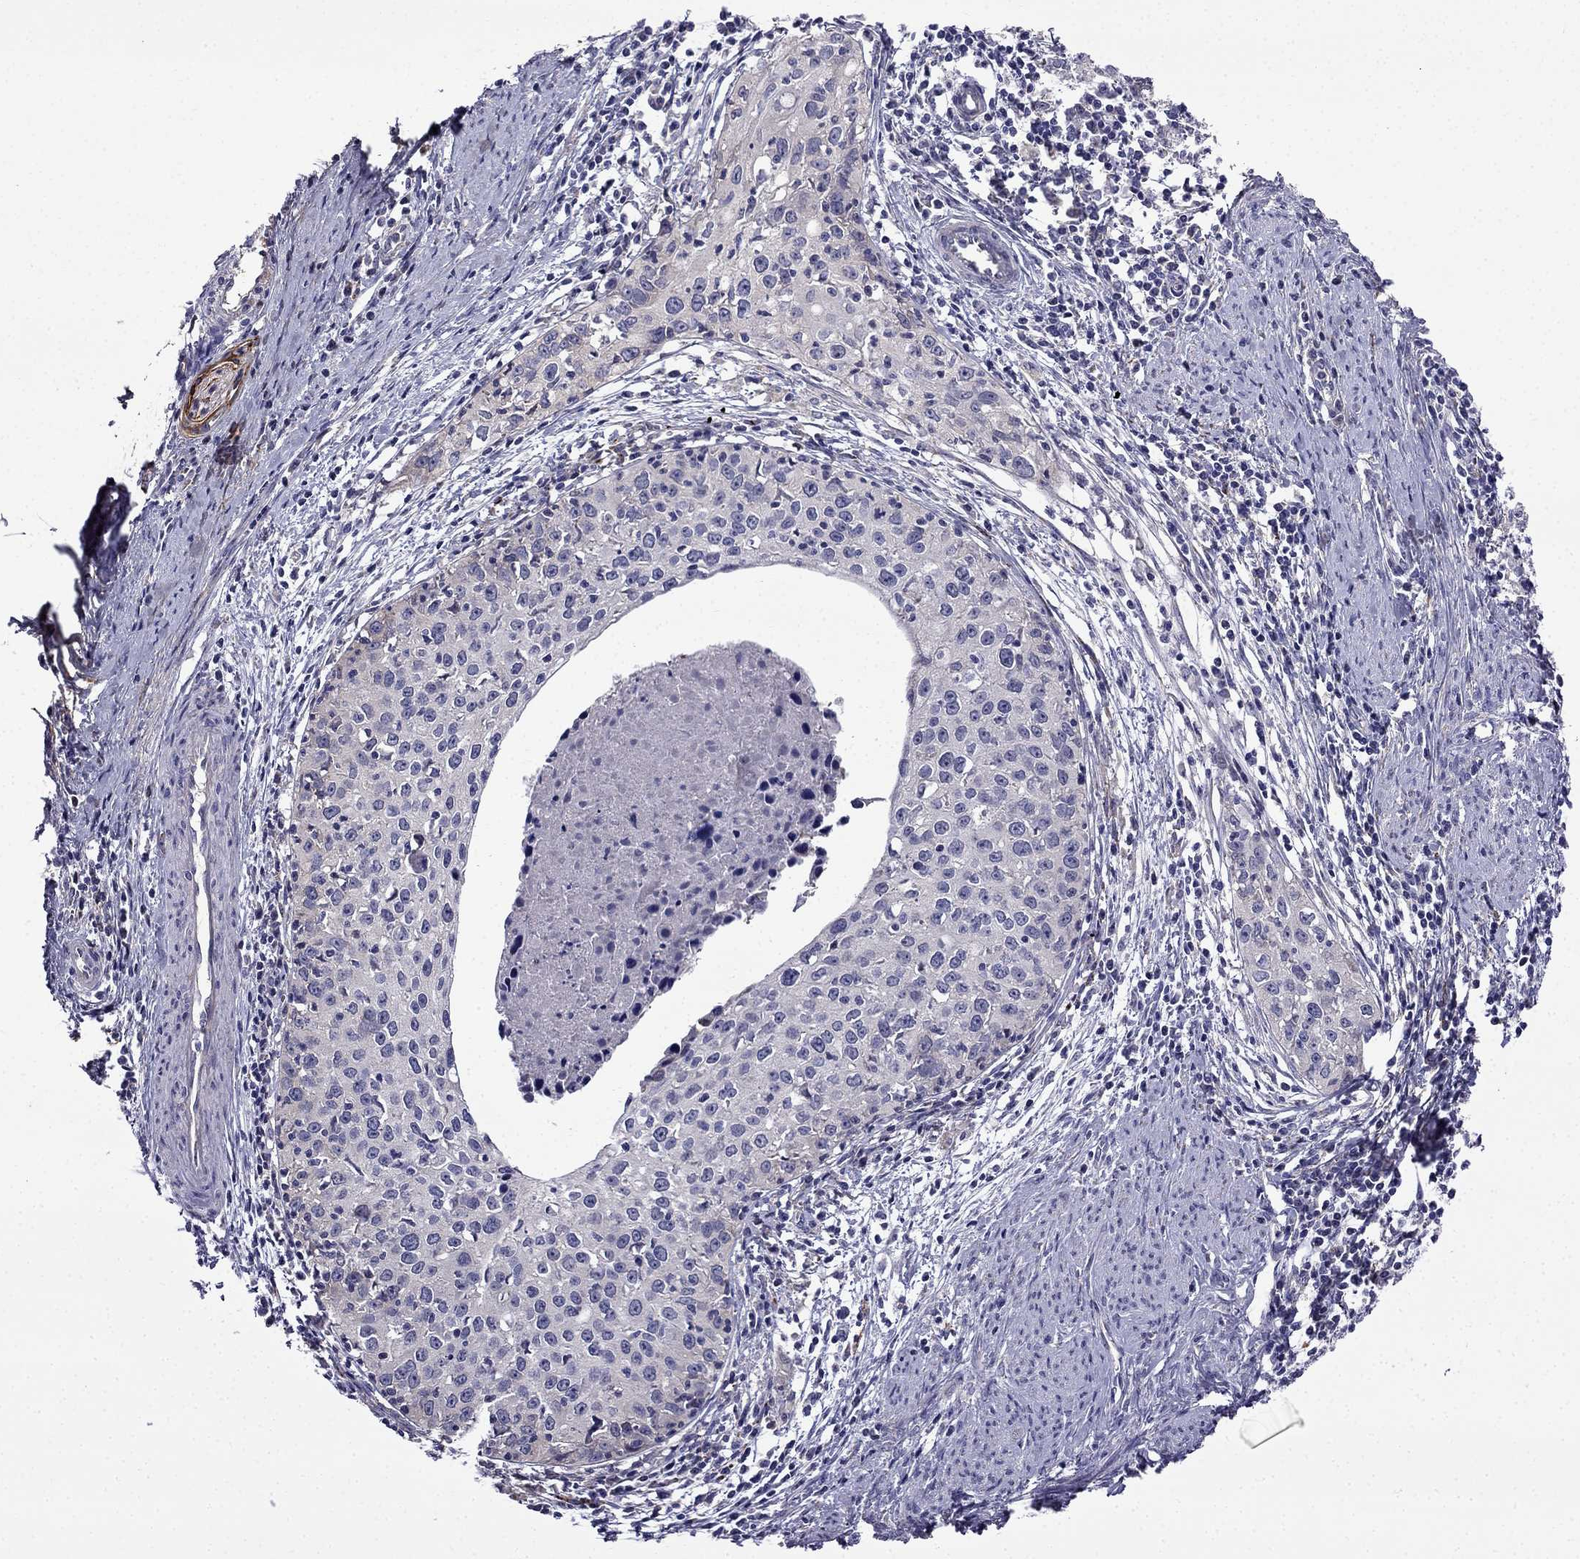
{"staining": {"intensity": "negative", "quantity": "none", "location": "none"}, "tissue": "cervical cancer", "cell_type": "Tumor cells", "image_type": "cancer", "snomed": [{"axis": "morphology", "description": "Squamous cell carcinoma, NOS"}, {"axis": "topography", "description": "Cervix"}], "caption": "Human cervical cancer stained for a protein using immunohistochemistry (IHC) exhibits no expression in tumor cells.", "gene": "PI16", "patient": {"sex": "female", "age": 40}}